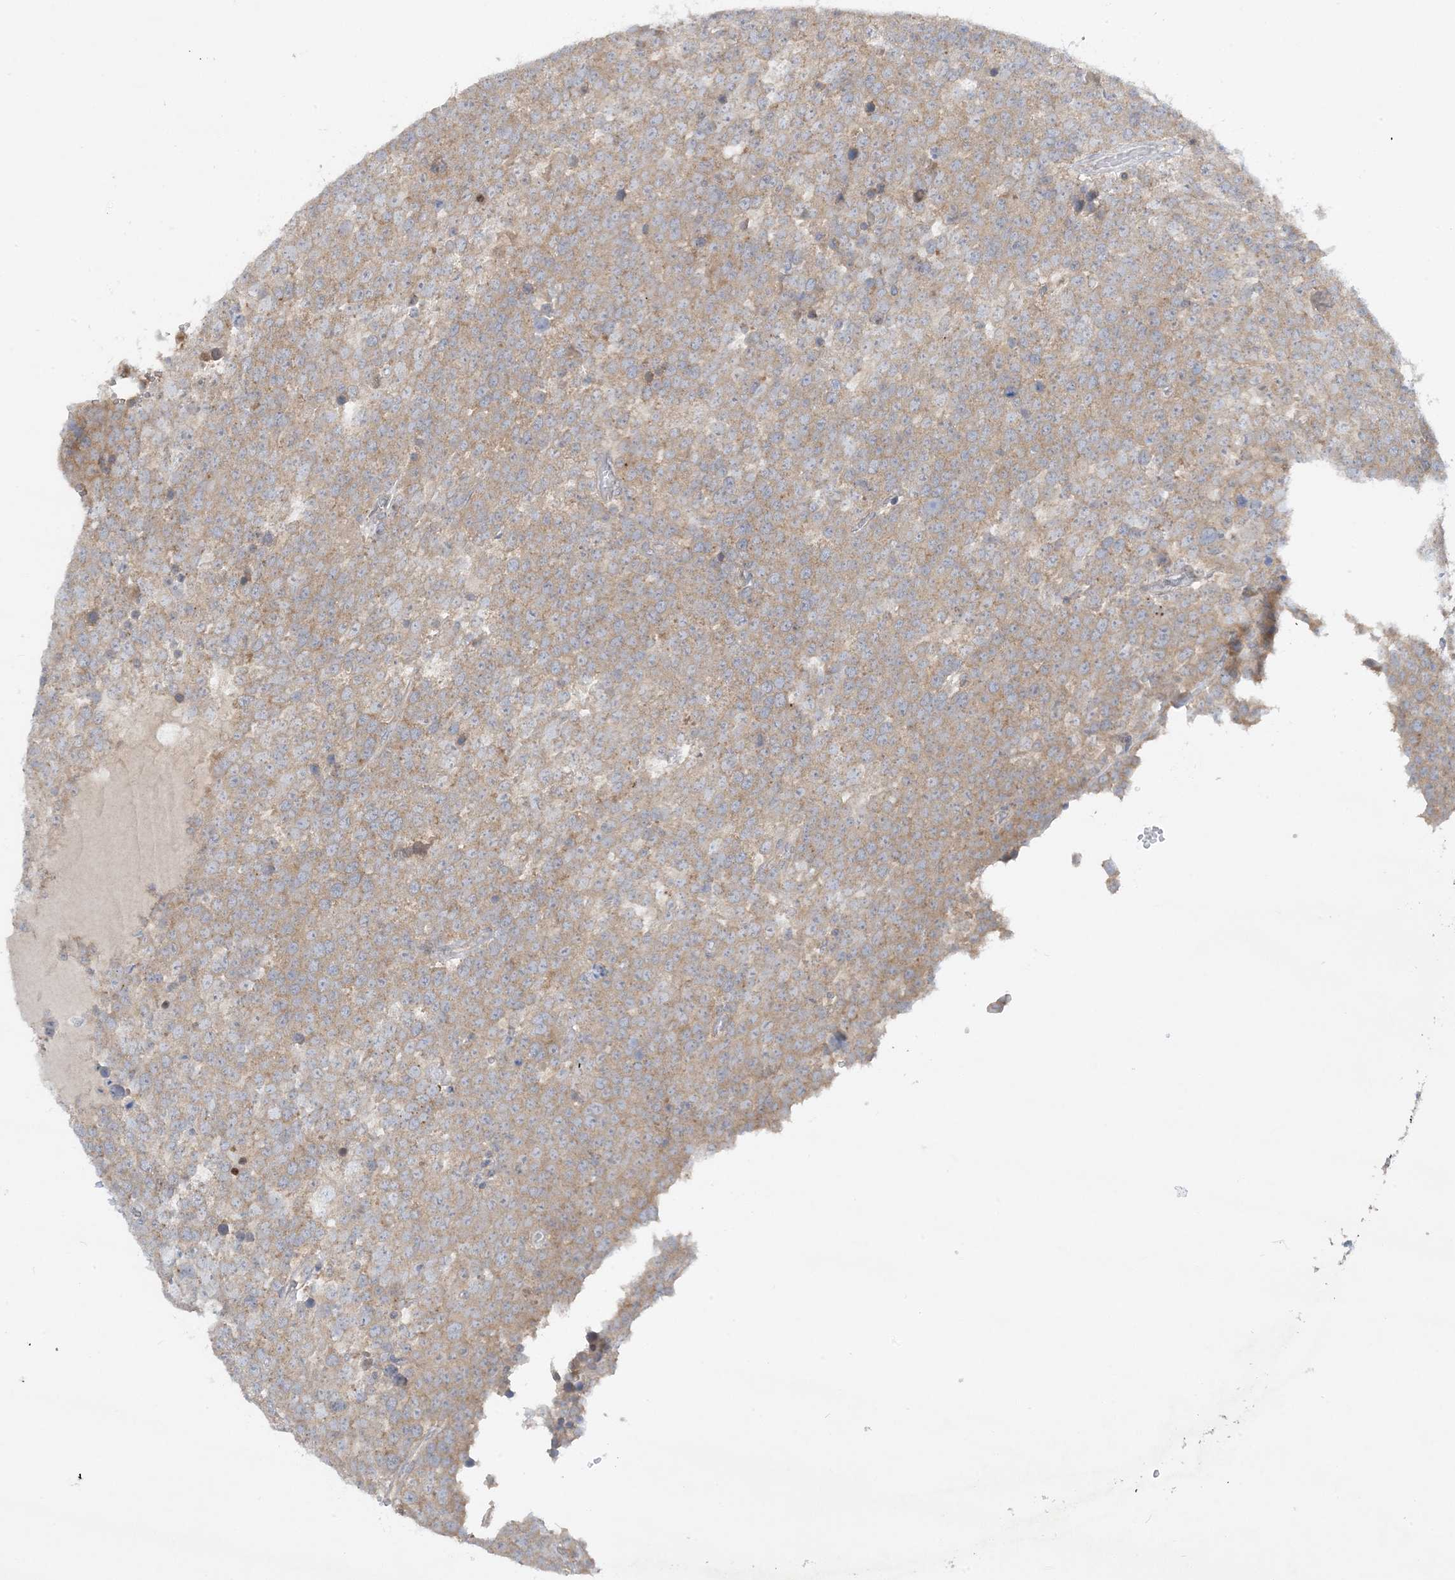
{"staining": {"intensity": "weak", "quantity": ">75%", "location": "cytoplasmic/membranous"}, "tissue": "testis cancer", "cell_type": "Tumor cells", "image_type": "cancer", "snomed": [{"axis": "morphology", "description": "Seminoma, NOS"}, {"axis": "topography", "description": "Testis"}], "caption": "Weak cytoplasmic/membranous positivity is seen in approximately >75% of tumor cells in seminoma (testis). The staining is performed using DAB brown chromogen to label protein expression. The nuclei are counter-stained blue using hematoxylin.", "gene": "RPP40", "patient": {"sex": "male", "age": 71}}